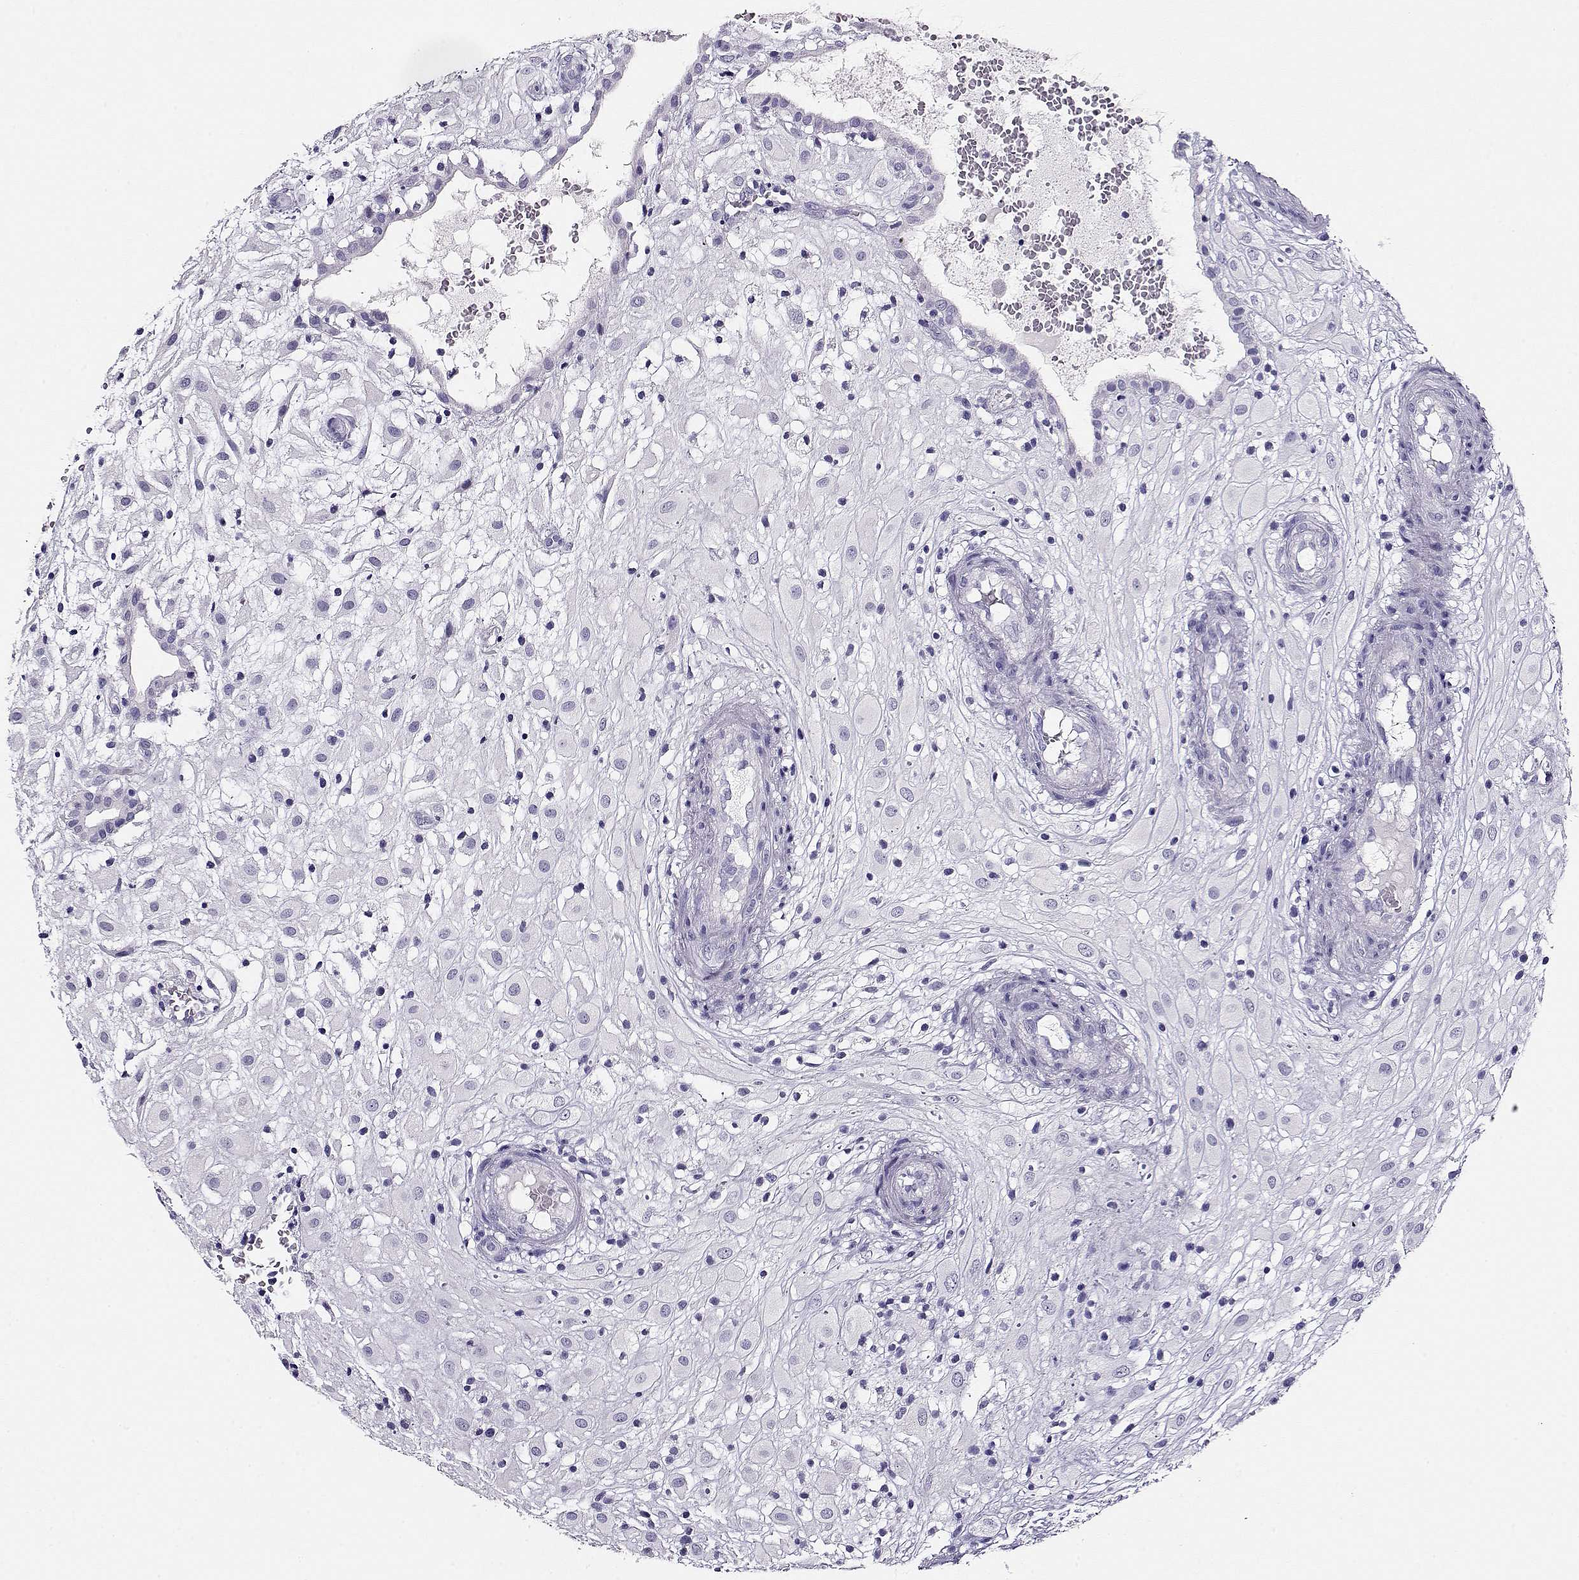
{"staining": {"intensity": "negative", "quantity": "none", "location": "none"}, "tissue": "placenta", "cell_type": "Decidual cells", "image_type": "normal", "snomed": [{"axis": "morphology", "description": "Normal tissue, NOS"}, {"axis": "topography", "description": "Placenta"}], "caption": "This is a photomicrograph of immunohistochemistry staining of normal placenta, which shows no expression in decidual cells.", "gene": "CRX", "patient": {"sex": "female", "age": 24}}